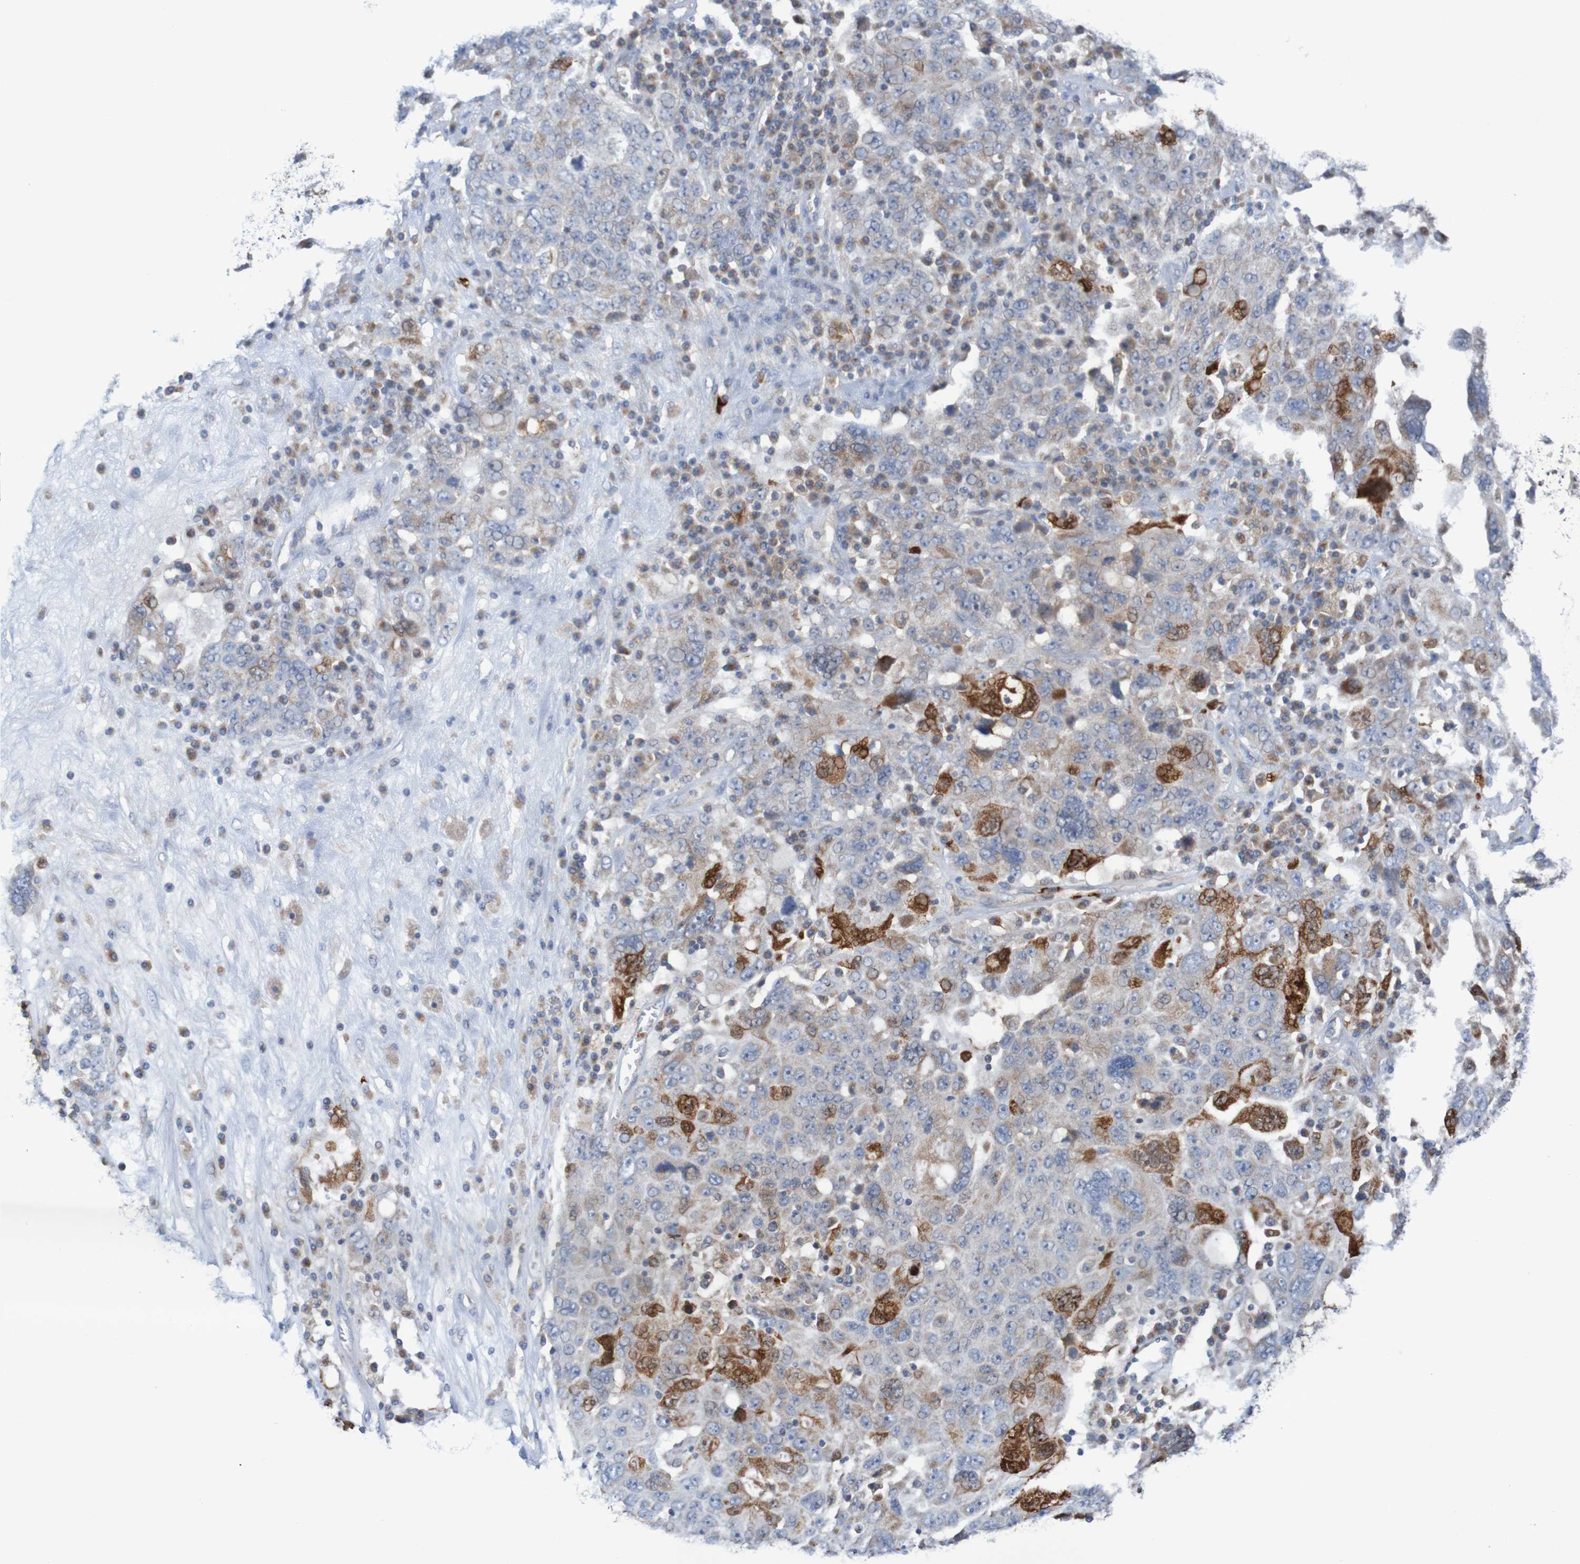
{"staining": {"intensity": "strong", "quantity": "<25%", "location": "cytoplasmic/membranous,nuclear"}, "tissue": "ovarian cancer", "cell_type": "Tumor cells", "image_type": "cancer", "snomed": [{"axis": "morphology", "description": "Carcinoma, endometroid"}, {"axis": "topography", "description": "Ovary"}], "caption": "A high-resolution photomicrograph shows immunohistochemistry (IHC) staining of ovarian cancer, which shows strong cytoplasmic/membranous and nuclear positivity in about <25% of tumor cells.", "gene": "PARP4", "patient": {"sex": "female", "age": 62}}